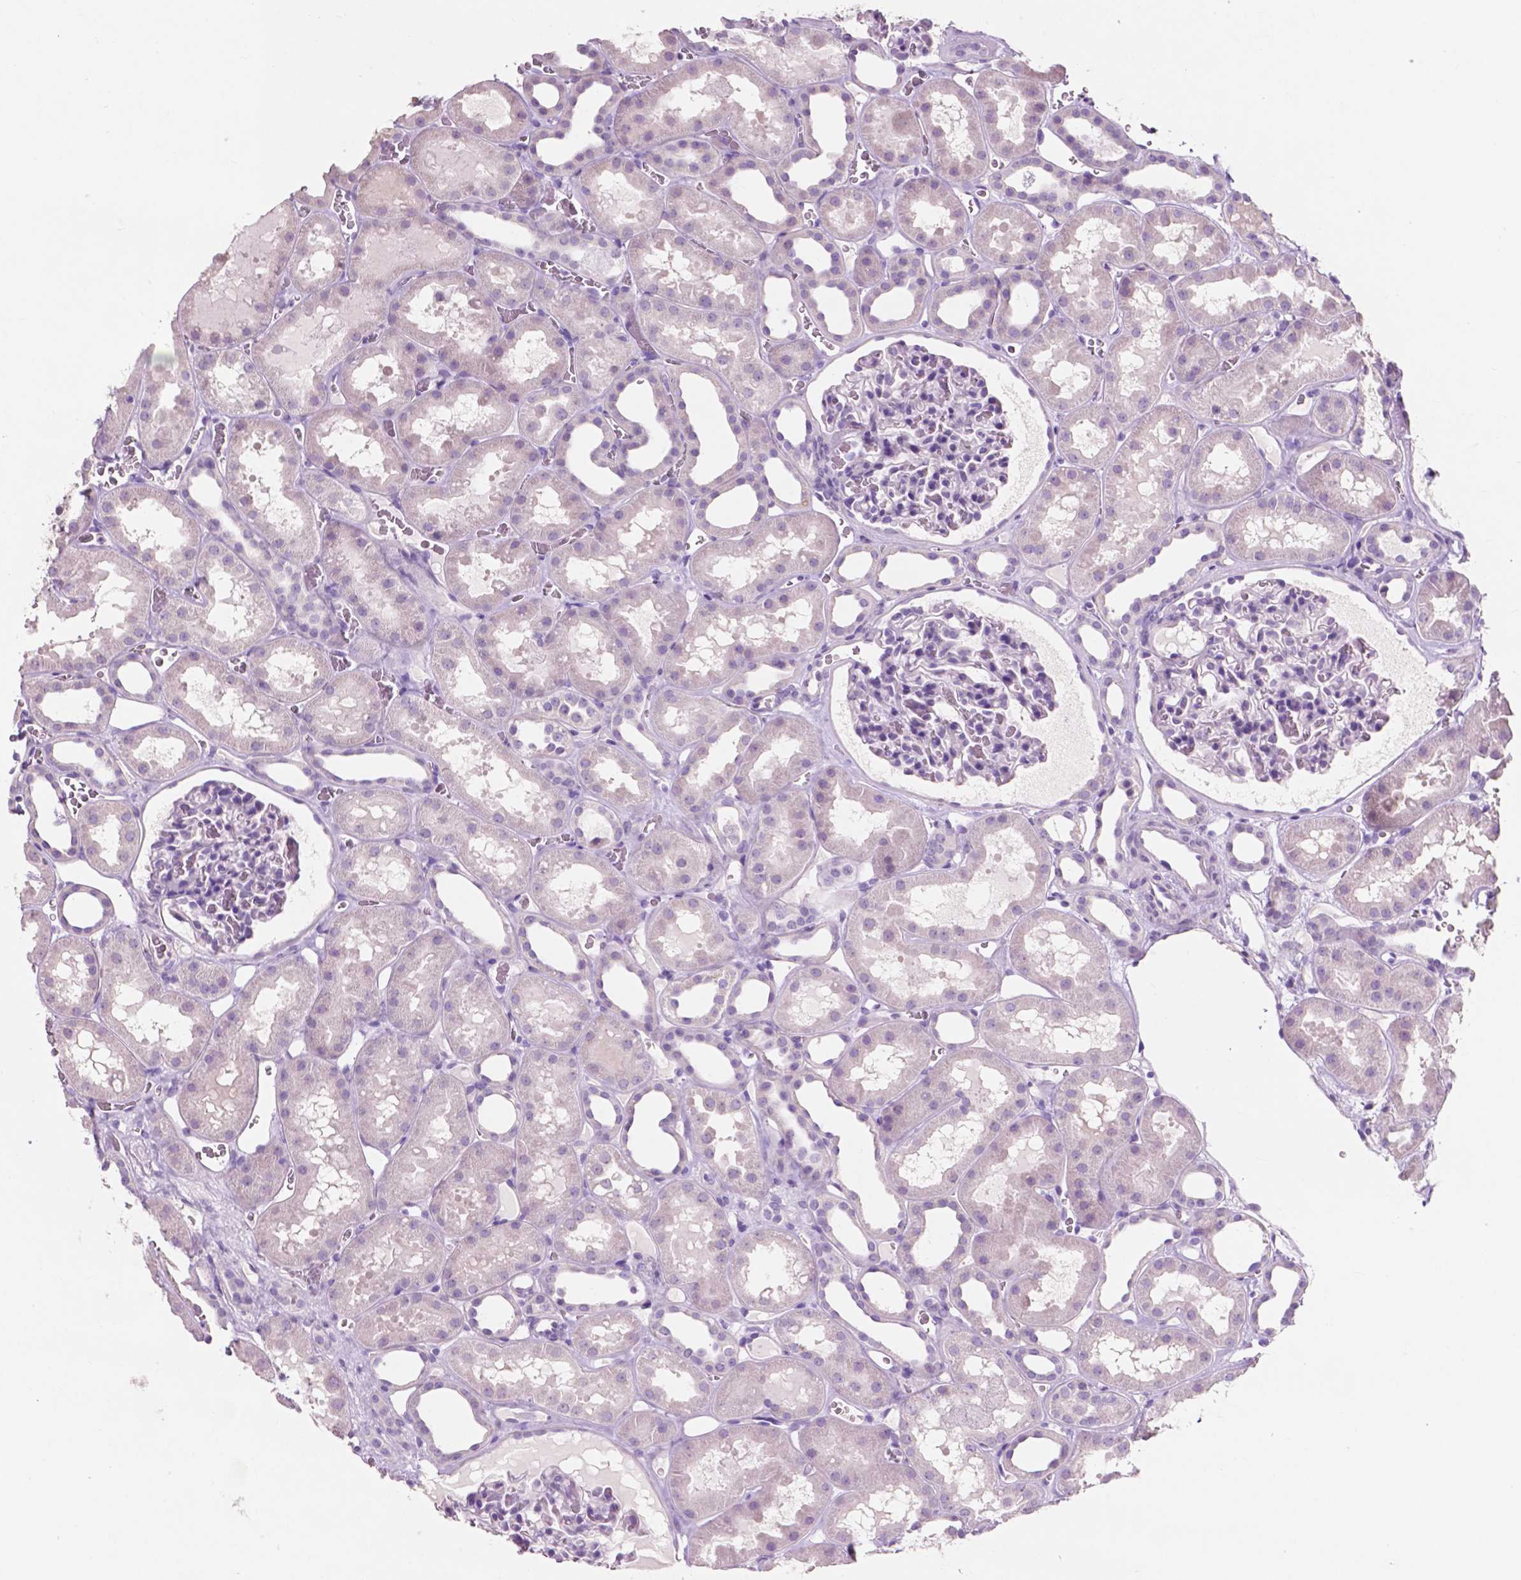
{"staining": {"intensity": "negative", "quantity": "none", "location": "none"}, "tissue": "kidney", "cell_type": "Cells in glomeruli", "image_type": "normal", "snomed": [{"axis": "morphology", "description": "Normal tissue, NOS"}, {"axis": "topography", "description": "Kidney"}], "caption": "Immunohistochemistry micrograph of unremarkable kidney stained for a protein (brown), which shows no positivity in cells in glomeruli.", "gene": "IDO1", "patient": {"sex": "female", "age": 41}}